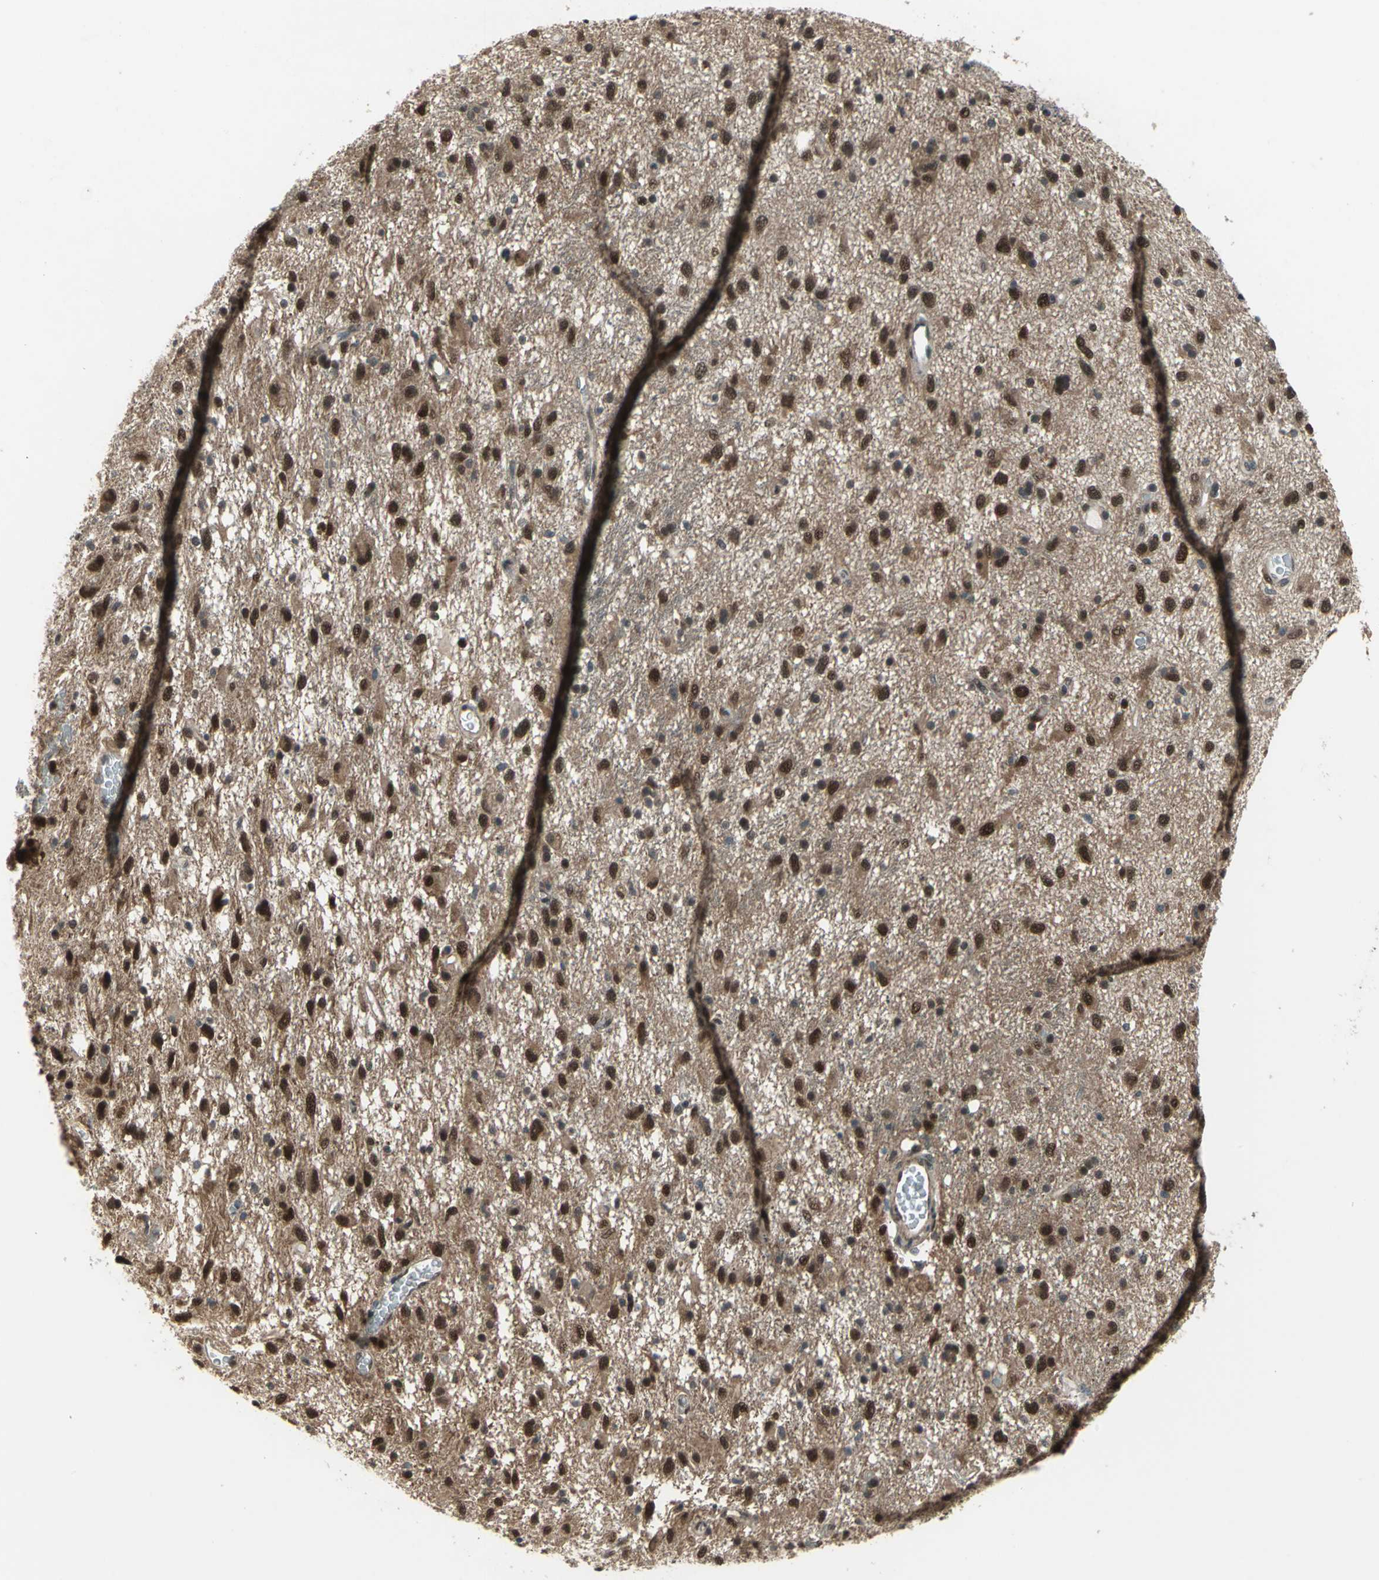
{"staining": {"intensity": "strong", "quantity": ">75%", "location": "cytoplasmic/membranous,nuclear"}, "tissue": "glioma", "cell_type": "Tumor cells", "image_type": "cancer", "snomed": [{"axis": "morphology", "description": "Glioma, malignant, Low grade"}, {"axis": "topography", "description": "Brain"}], "caption": "A high-resolution micrograph shows IHC staining of glioma, which demonstrates strong cytoplasmic/membranous and nuclear staining in approximately >75% of tumor cells.", "gene": "COPS5", "patient": {"sex": "male", "age": 77}}